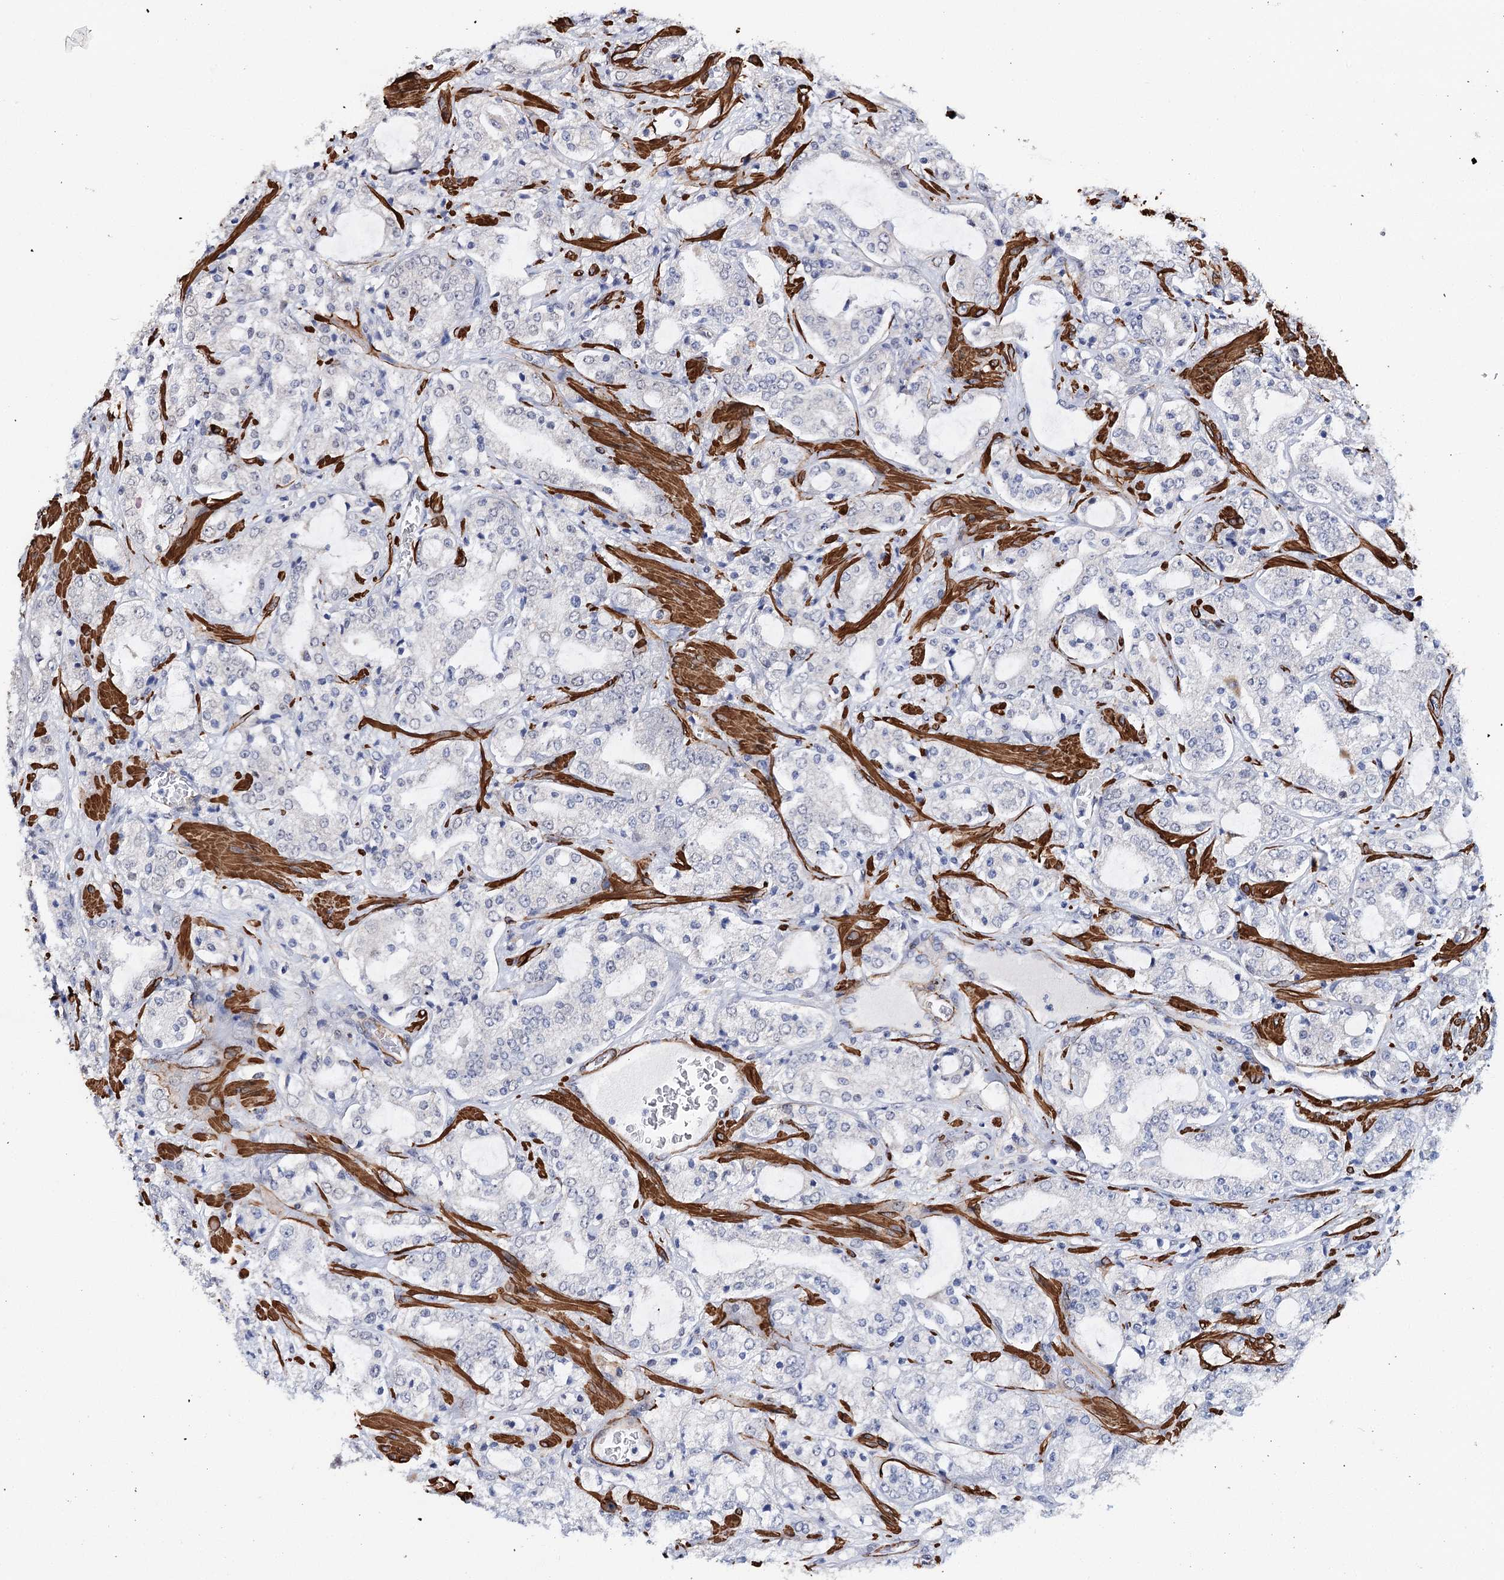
{"staining": {"intensity": "negative", "quantity": "none", "location": "none"}, "tissue": "prostate cancer", "cell_type": "Tumor cells", "image_type": "cancer", "snomed": [{"axis": "morphology", "description": "Adenocarcinoma, High grade"}, {"axis": "topography", "description": "Prostate"}], "caption": "A histopathology image of prostate cancer stained for a protein exhibits no brown staining in tumor cells.", "gene": "CFAP46", "patient": {"sex": "male", "age": 64}}